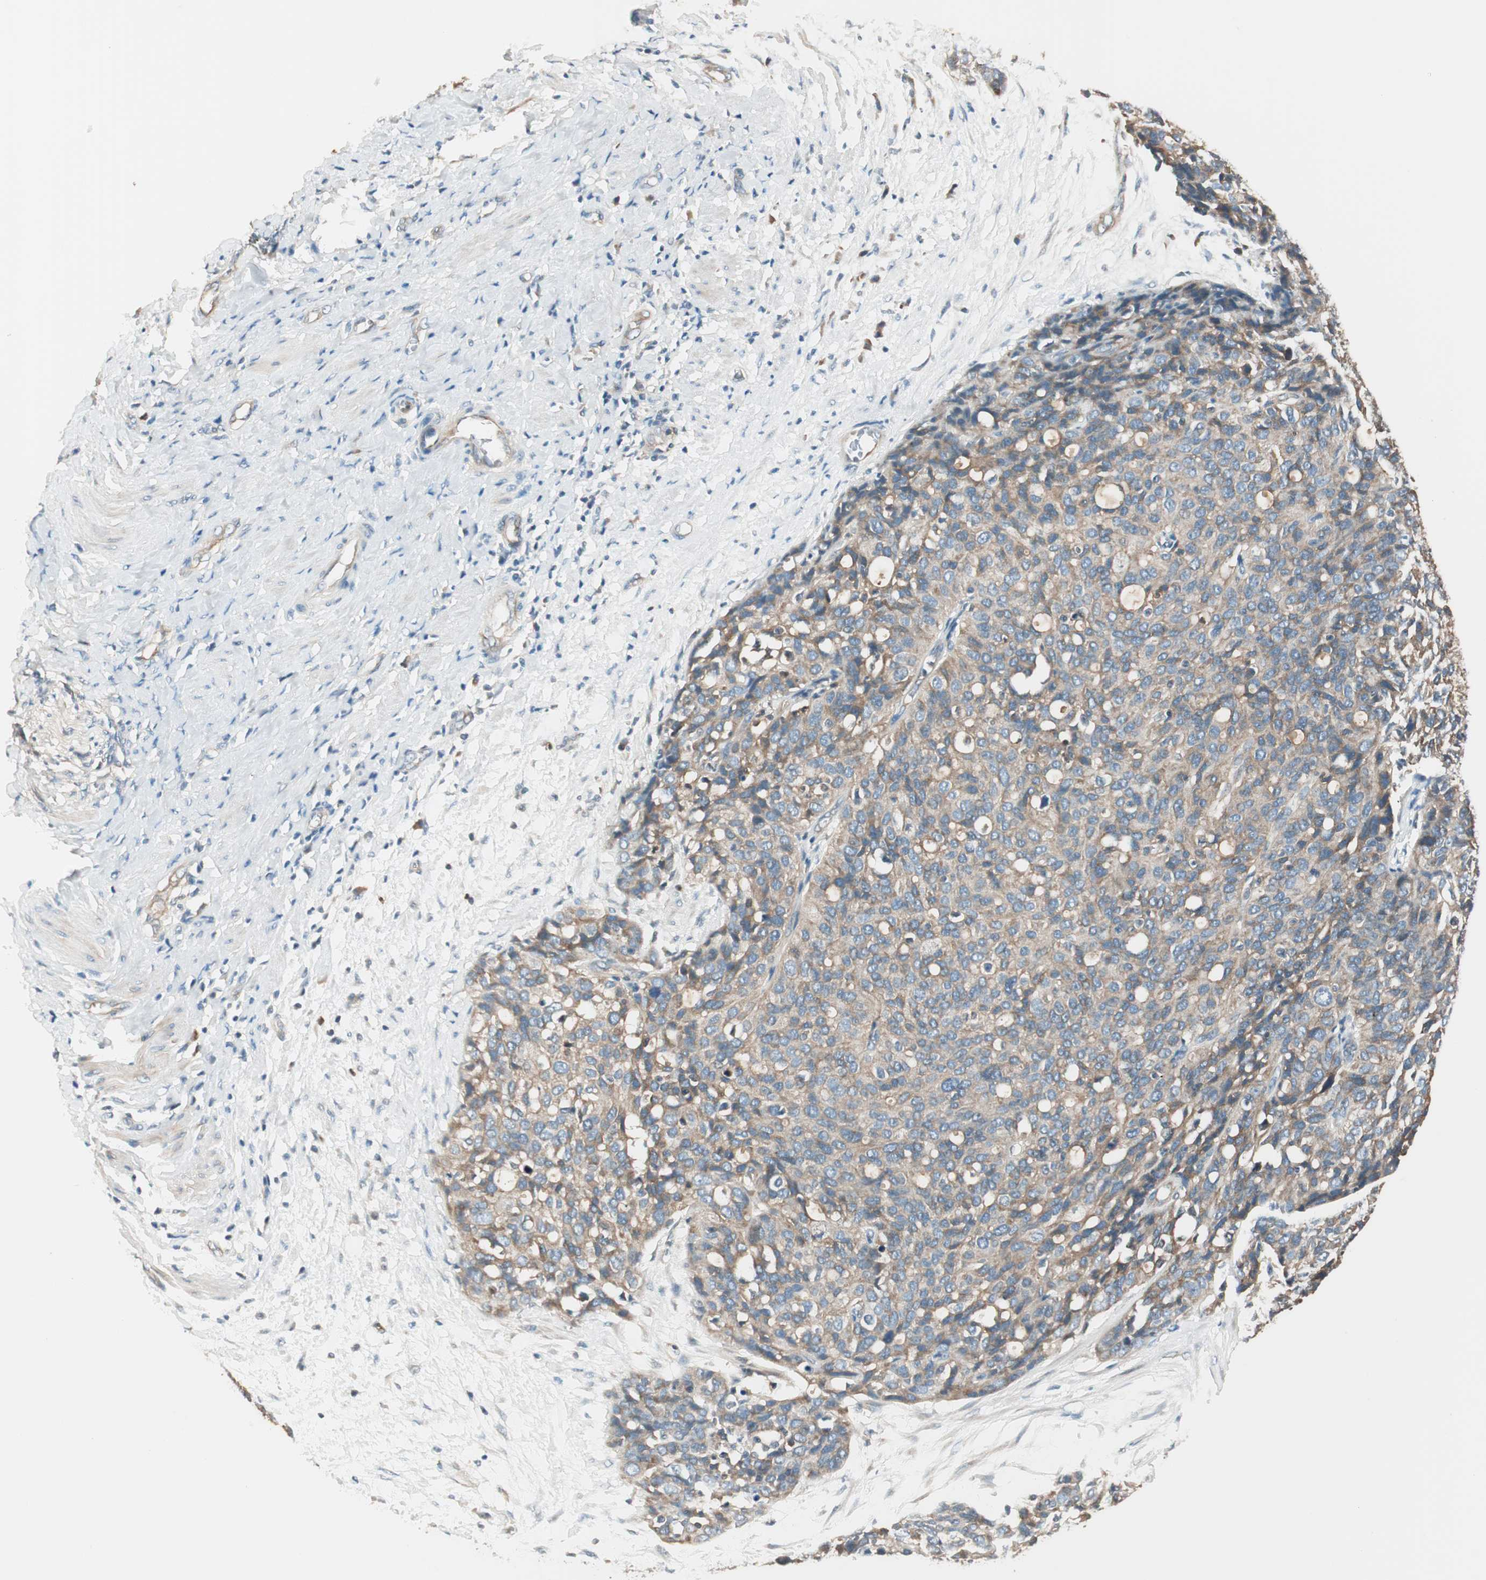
{"staining": {"intensity": "weak", "quantity": ">75%", "location": "cytoplasmic/membranous"}, "tissue": "ovarian cancer", "cell_type": "Tumor cells", "image_type": "cancer", "snomed": [{"axis": "morphology", "description": "Carcinoma, endometroid"}, {"axis": "topography", "description": "Ovary"}], "caption": "The micrograph shows immunohistochemical staining of endometroid carcinoma (ovarian). There is weak cytoplasmic/membranous expression is appreciated in about >75% of tumor cells. The staining was performed using DAB (3,3'-diaminobenzidine), with brown indicating positive protein expression. Nuclei are stained blue with hematoxylin.", "gene": "TSG101", "patient": {"sex": "female", "age": 60}}